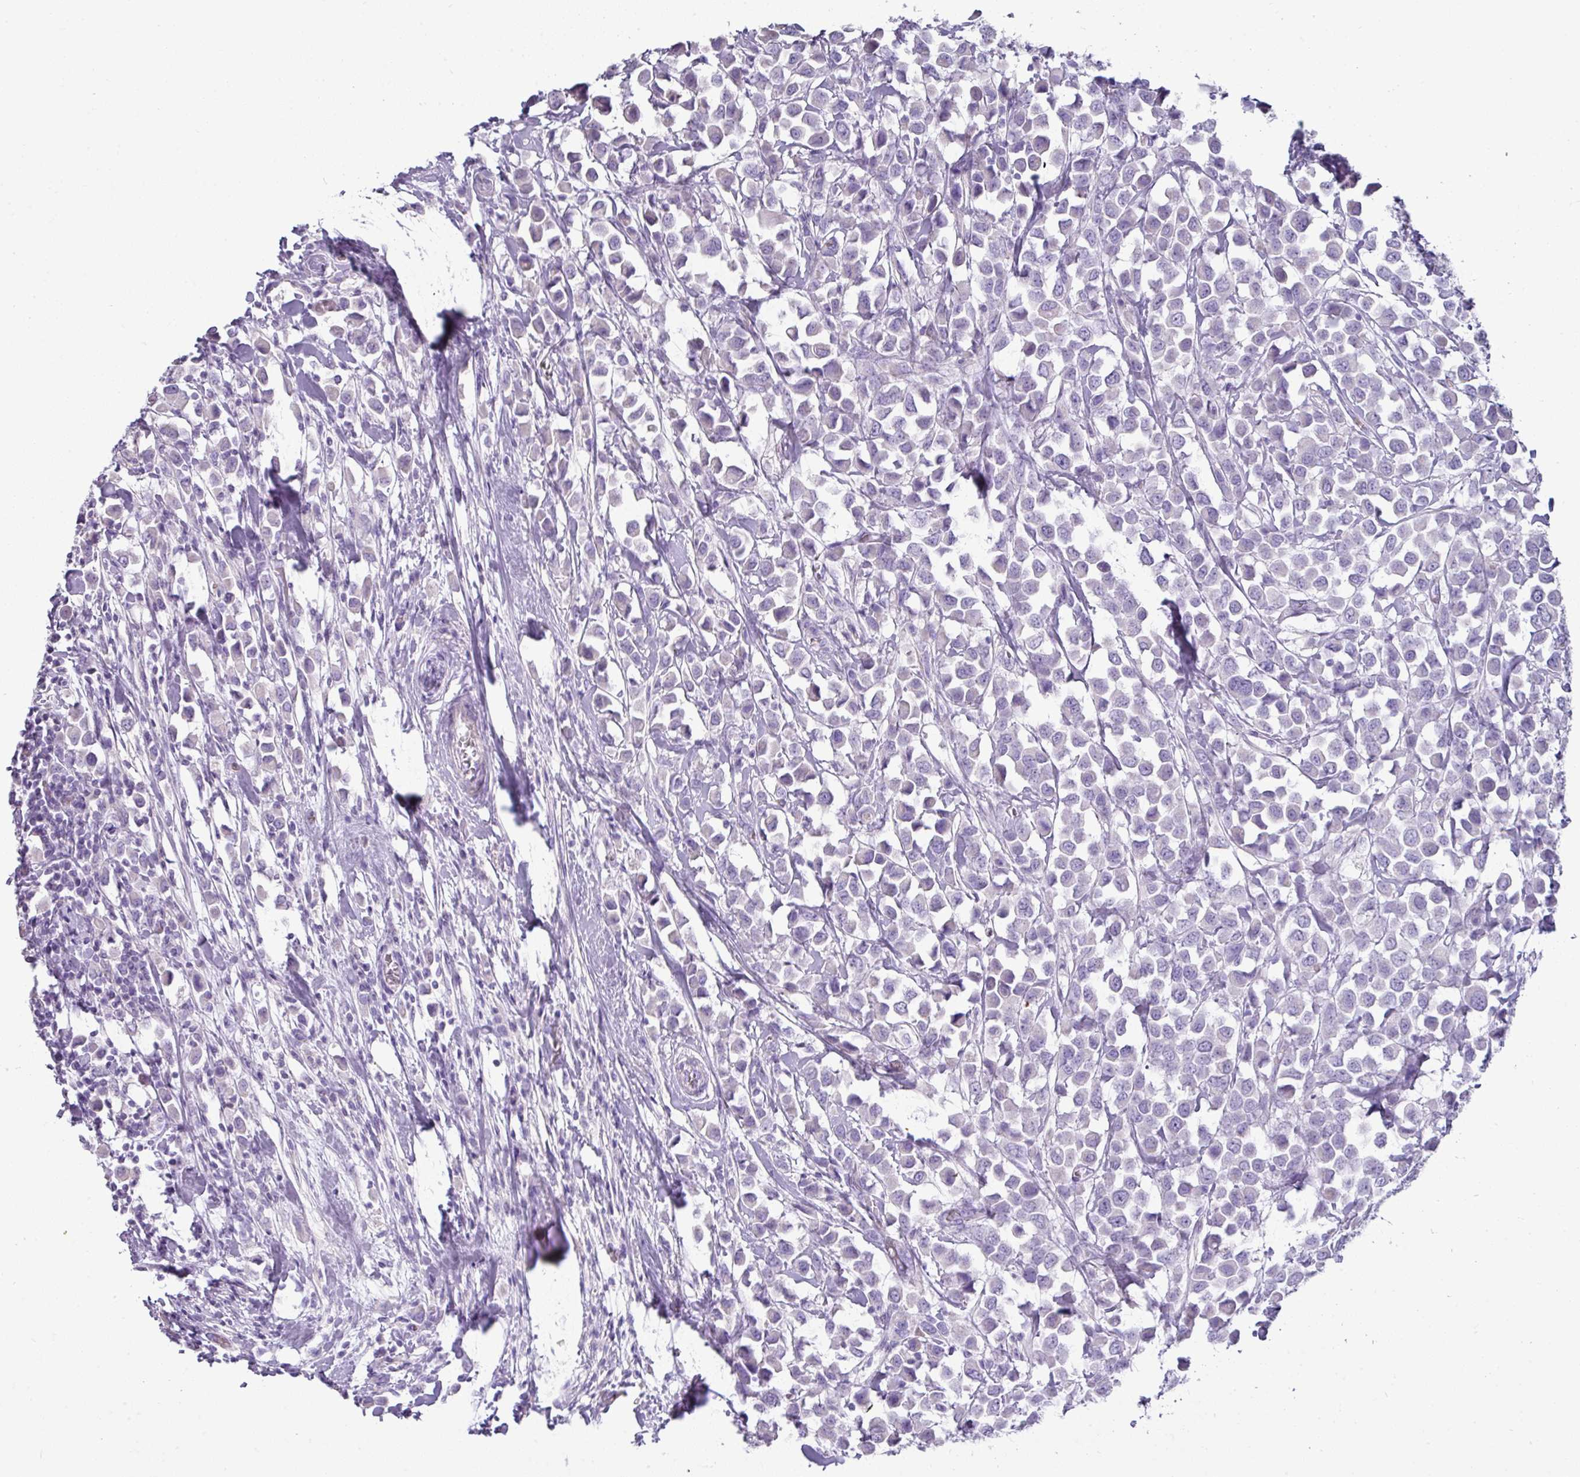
{"staining": {"intensity": "negative", "quantity": "none", "location": "none"}, "tissue": "breast cancer", "cell_type": "Tumor cells", "image_type": "cancer", "snomed": [{"axis": "morphology", "description": "Duct carcinoma"}, {"axis": "topography", "description": "Breast"}], "caption": "Breast cancer stained for a protein using immunohistochemistry (IHC) exhibits no staining tumor cells.", "gene": "GSTA3", "patient": {"sex": "female", "age": 61}}